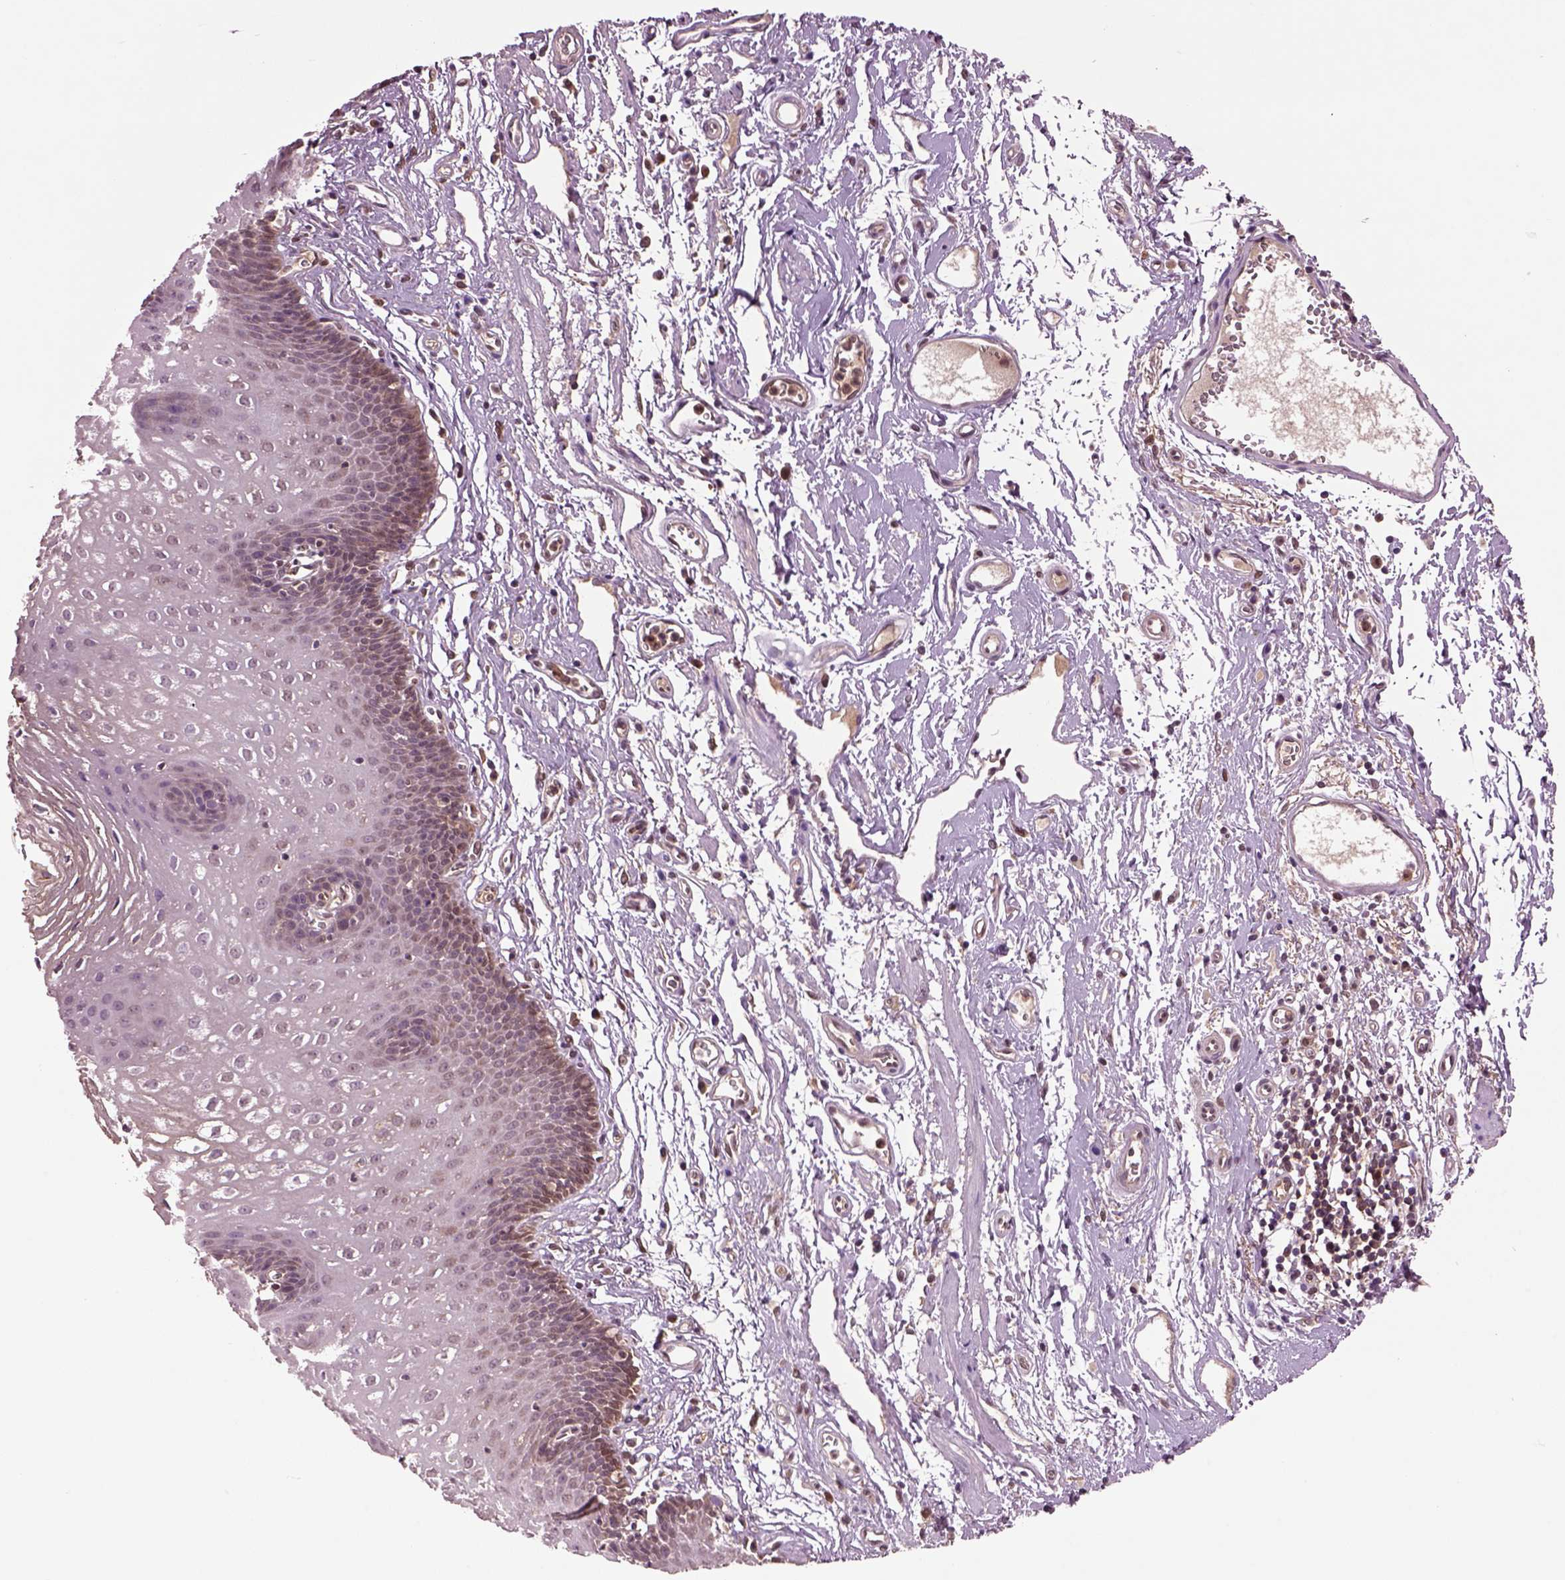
{"staining": {"intensity": "moderate", "quantity": "<25%", "location": "cytoplasmic/membranous"}, "tissue": "esophagus", "cell_type": "Squamous epithelial cells", "image_type": "normal", "snomed": [{"axis": "morphology", "description": "Normal tissue, NOS"}, {"axis": "topography", "description": "Esophagus"}], "caption": "The micrograph demonstrates immunohistochemical staining of unremarkable esophagus. There is moderate cytoplasmic/membranous staining is appreciated in about <25% of squamous epithelial cells. Nuclei are stained in blue.", "gene": "MDP1", "patient": {"sex": "male", "age": 72}}